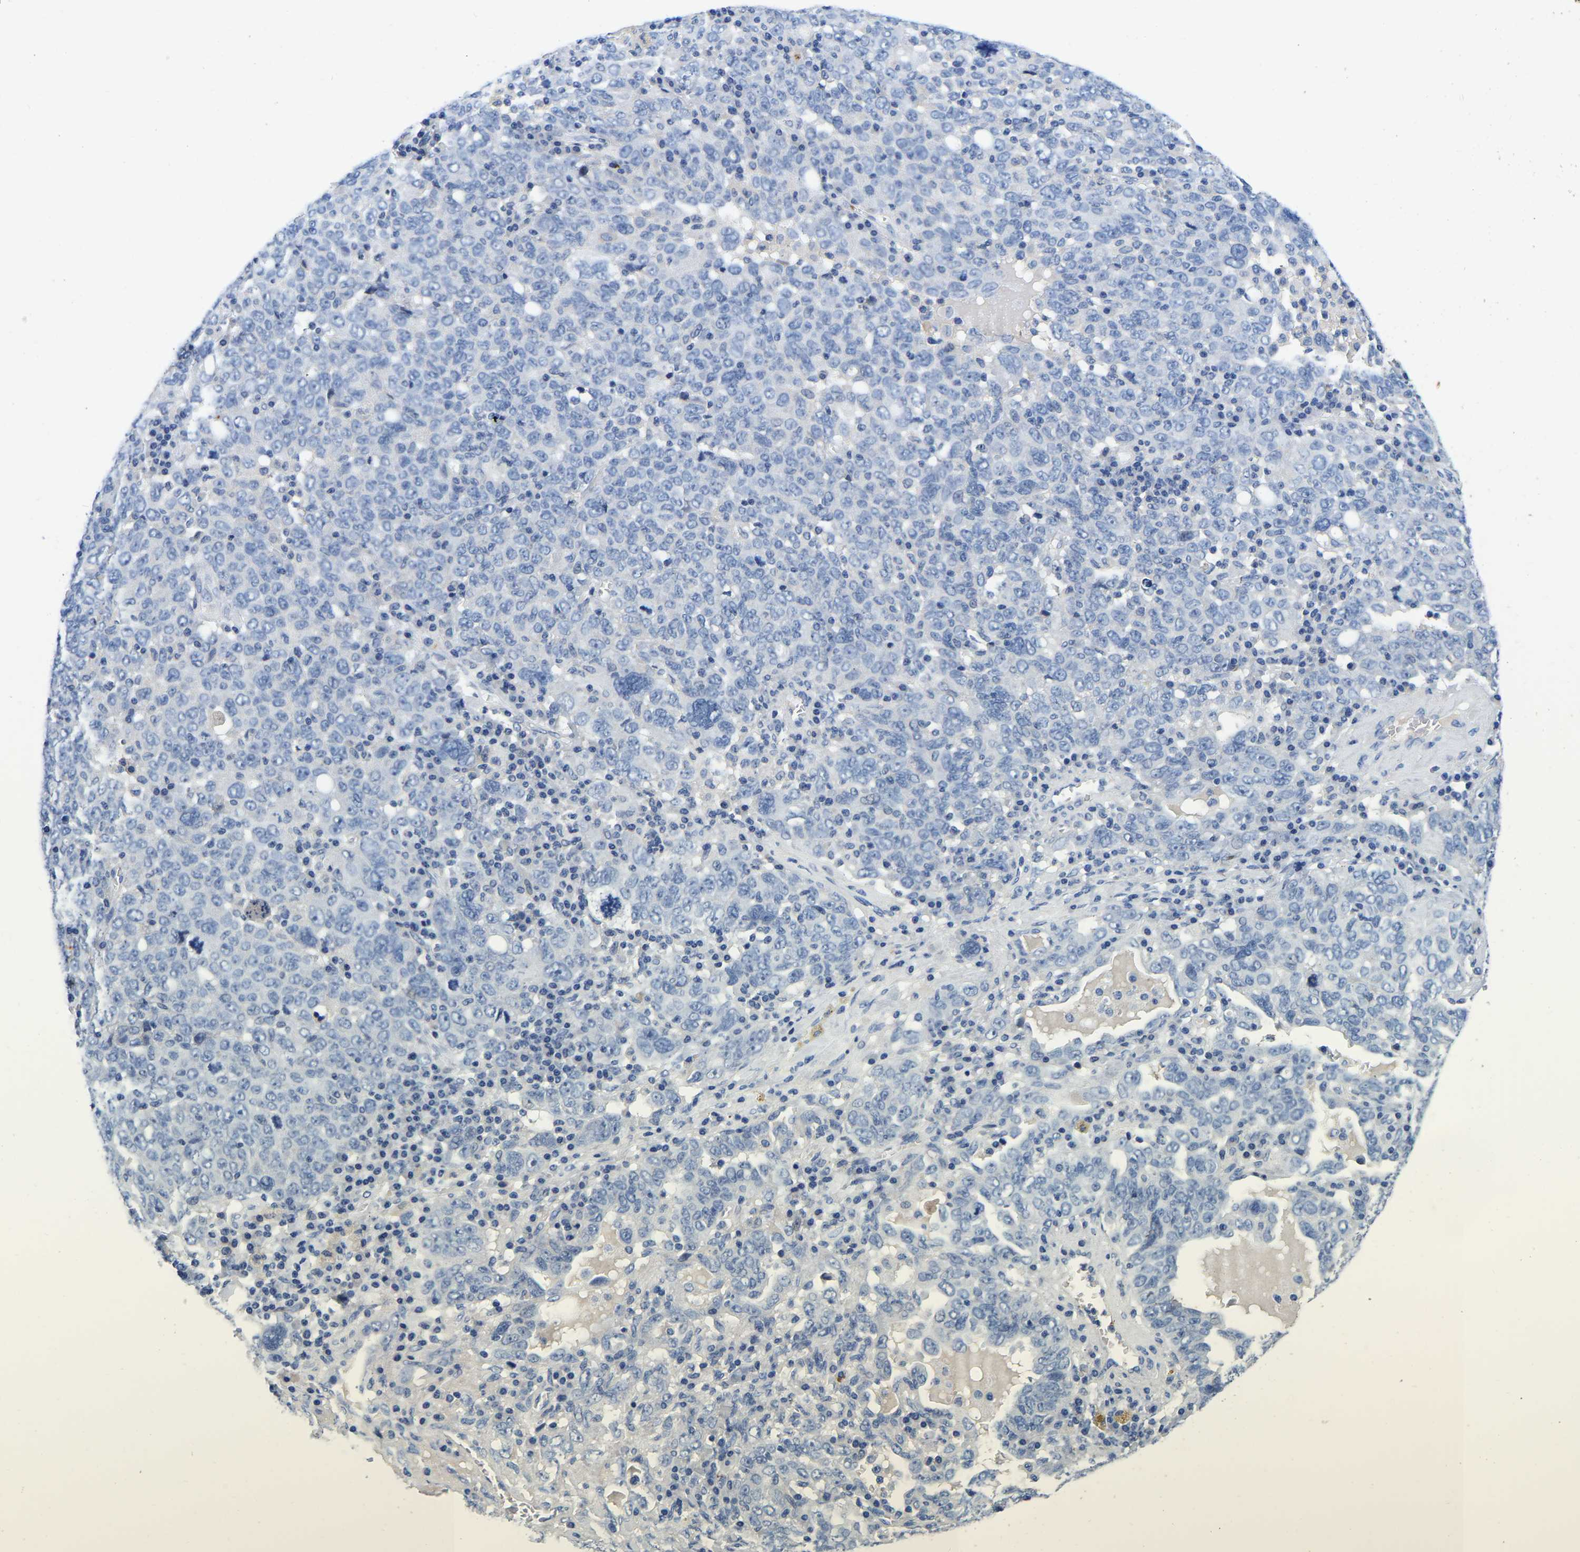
{"staining": {"intensity": "negative", "quantity": "none", "location": "none"}, "tissue": "ovarian cancer", "cell_type": "Tumor cells", "image_type": "cancer", "snomed": [{"axis": "morphology", "description": "Carcinoma, endometroid"}, {"axis": "topography", "description": "Ovary"}], "caption": "The histopathology image demonstrates no significant positivity in tumor cells of endometroid carcinoma (ovarian).", "gene": "RAB27B", "patient": {"sex": "female", "age": 62}}